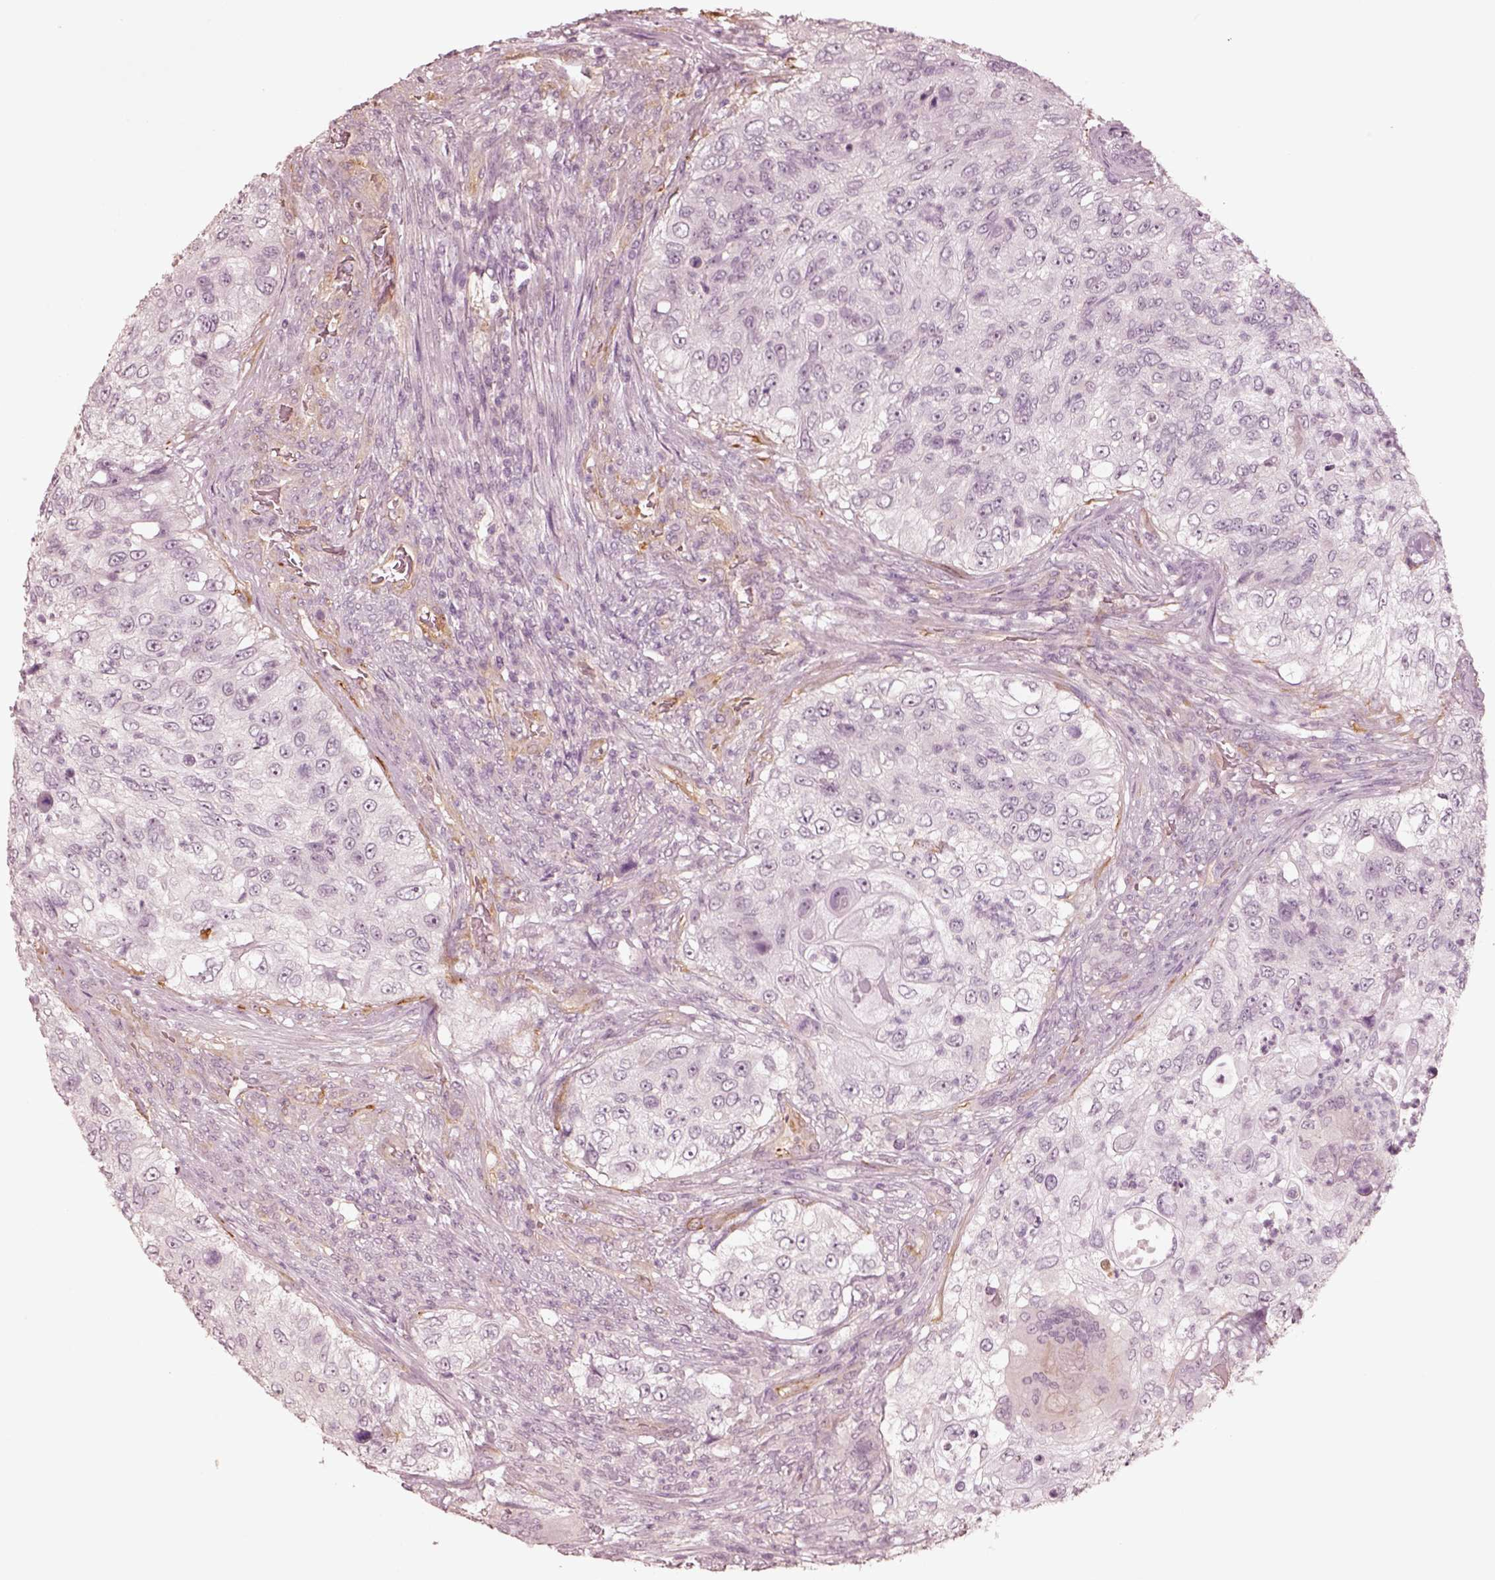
{"staining": {"intensity": "negative", "quantity": "none", "location": "none"}, "tissue": "urothelial cancer", "cell_type": "Tumor cells", "image_type": "cancer", "snomed": [{"axis": "morphology", "description": "Urothelial carcinoma, High grade"}, {"axis": "topography", "description": "Urinary bladder"}], "caption": "DAB (3,3'-diaminobenzidine) immunohistochemical staining of human urothelial cancer demonstrates no significant staining in tumor cells.", "gene": "DNAAF9", "patient": {"sex": "female", "age": 60}}